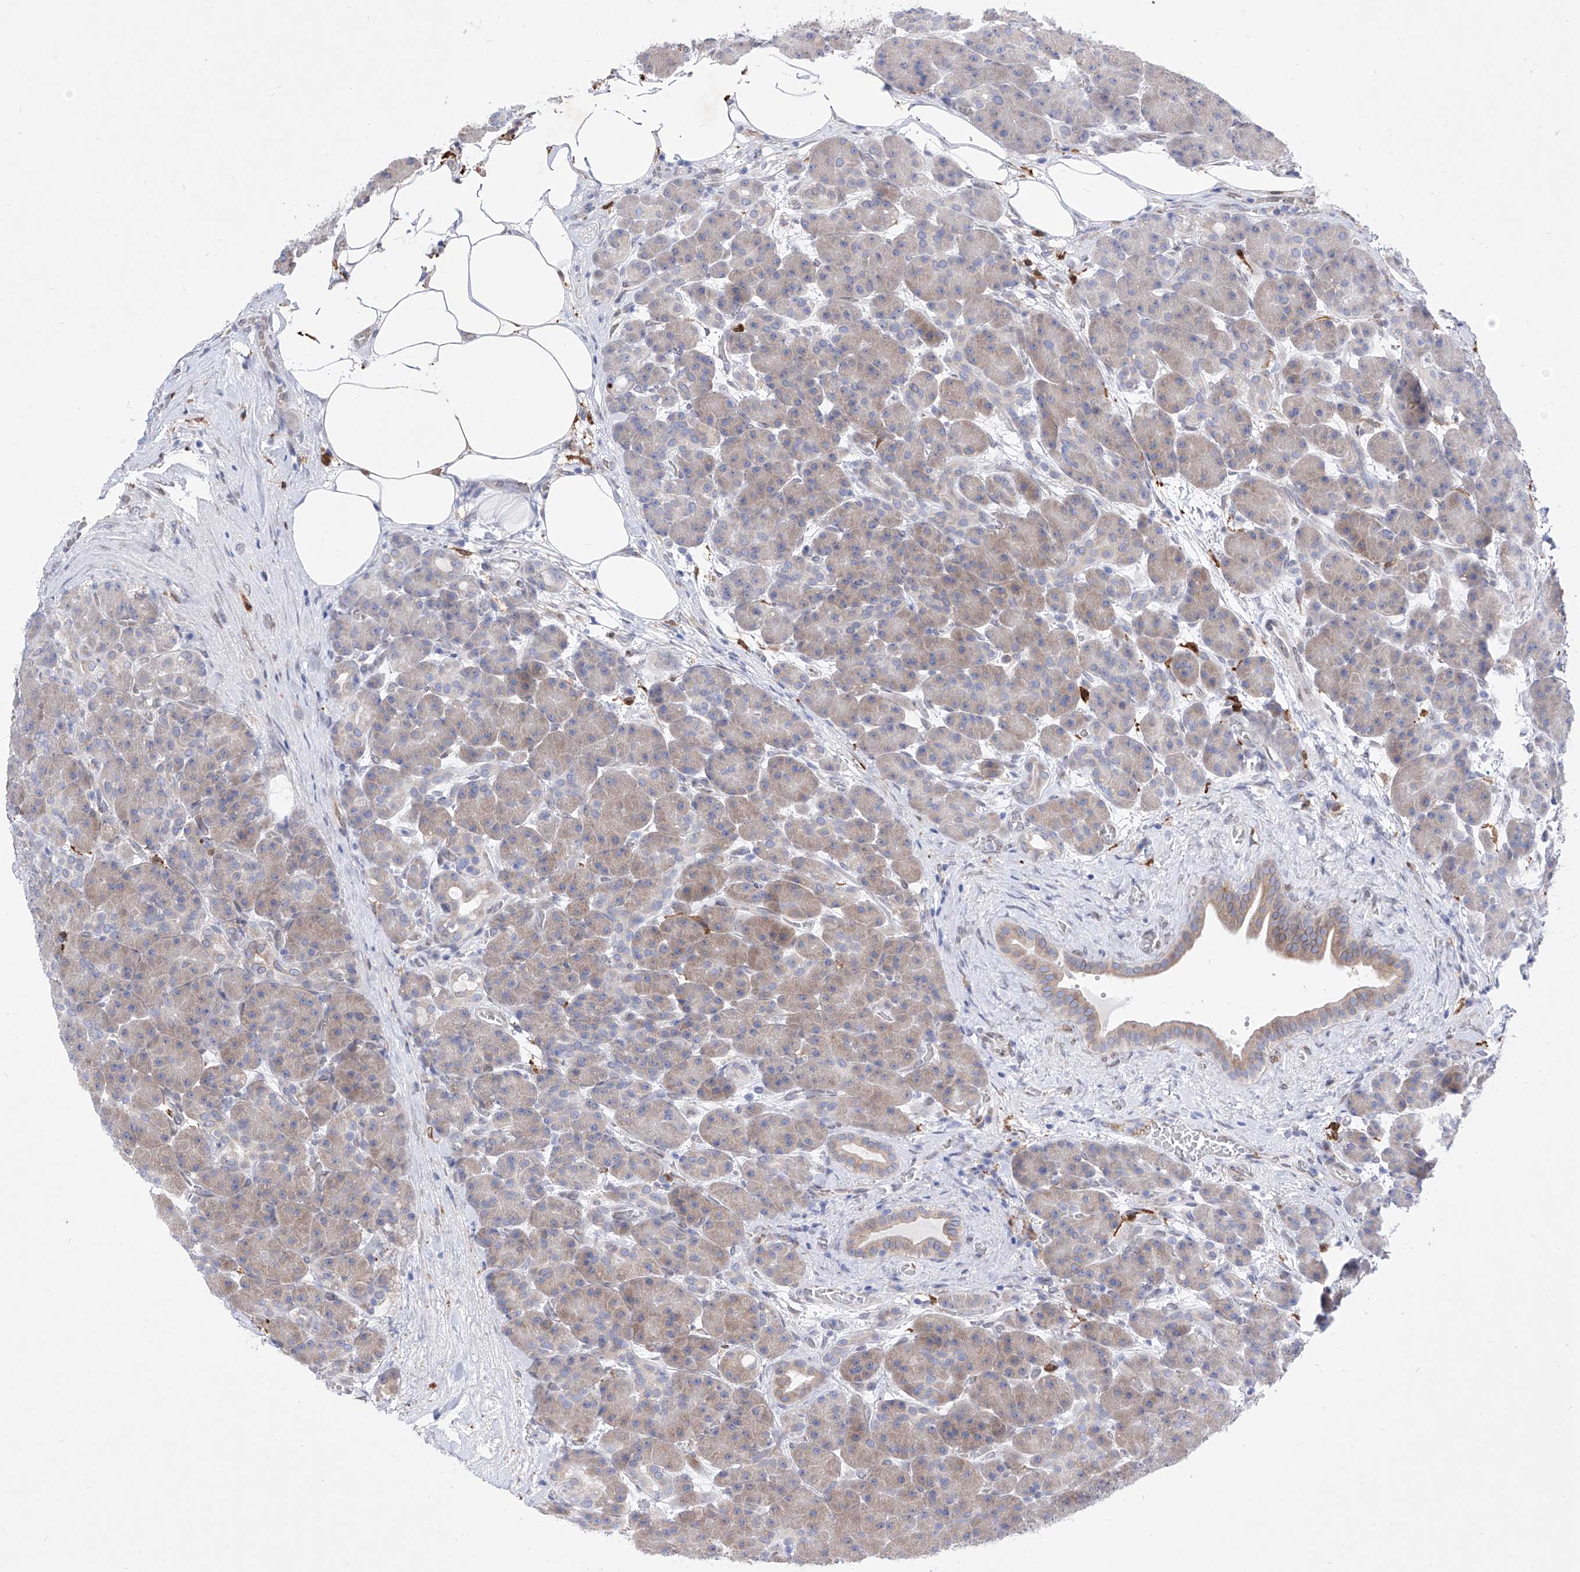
{"staining": {"intensity": "weak", "quantity": ">75%", "location": "cytoplasmic/membranous"}, "tissue": "pancreas", "cell_type": "Exocrine glandular cells", "image_type": "normal", "snomed": [{"axis": "morphology", "description": "Normal tissue, NOS"}, {"axis": "topography", "description": "Pancreas"}], "caption": "Exocrine glandular cells show weak cytoplasmic/membranous staining in about >75% of cells in benign pancreas. (IHC, brightfield microscopy, high magnification).", "gene": "LCLAT1", "patient": {"sex": "male", "age": 63}}